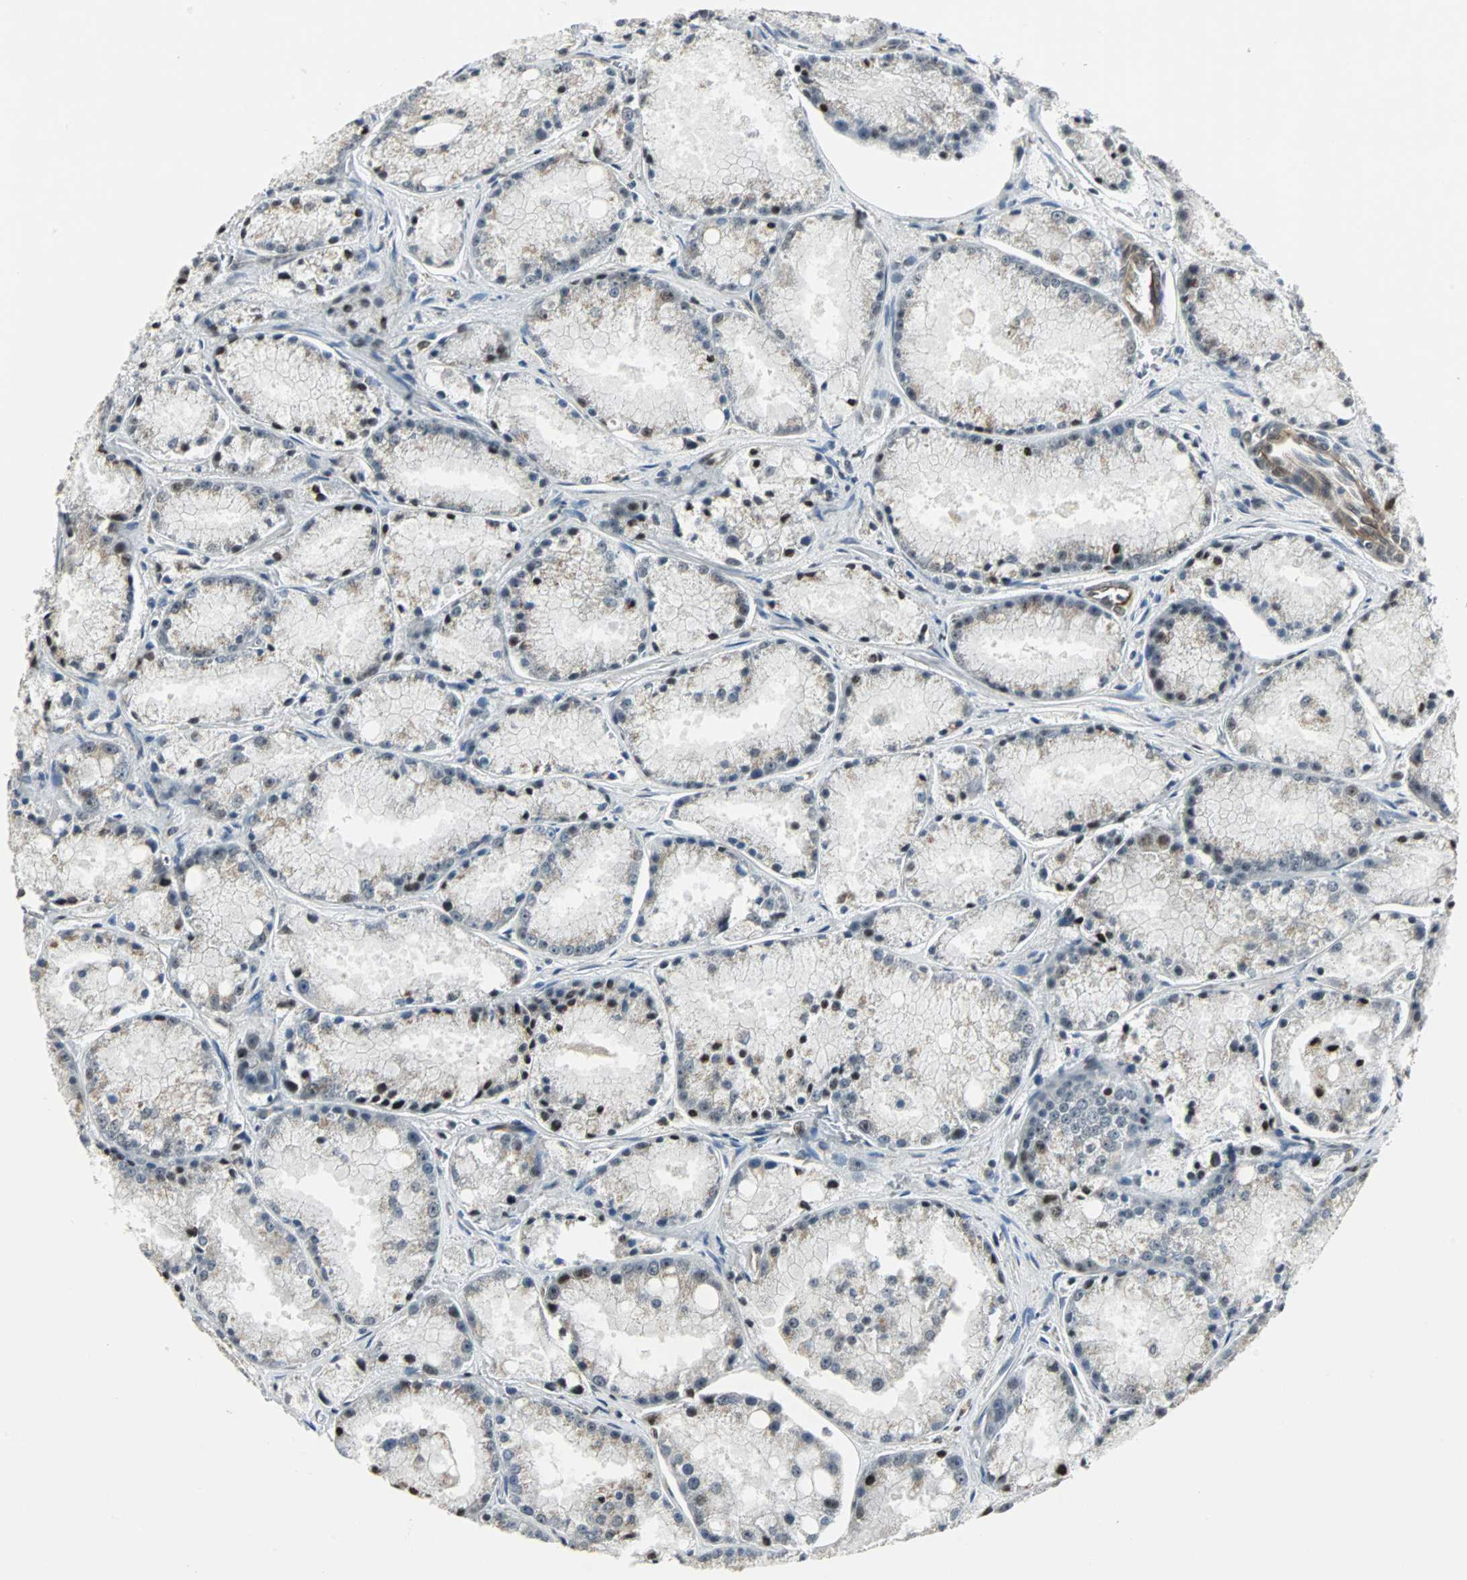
{"staining": {"intensity": "strong", "quantity": "<25%", "location": "nuclear"}, "tissue": "prostate cancer", "cell_type": "Tumor cells", "image_type": "cancer", "snomed": [{"axis": "morphology", "description": "Adenocarcinoma, Low grade"}, {"axis": "topography", "description": "Prostate"}], "caption": "The photomicrograph shows staining of prostate cancer (low-grade adenocarcinoma), revealing strong nuclear protein staining (brown color) within tumor cells.", "gene": "MED4", "patient": {"sex": "male", "age": 64}}